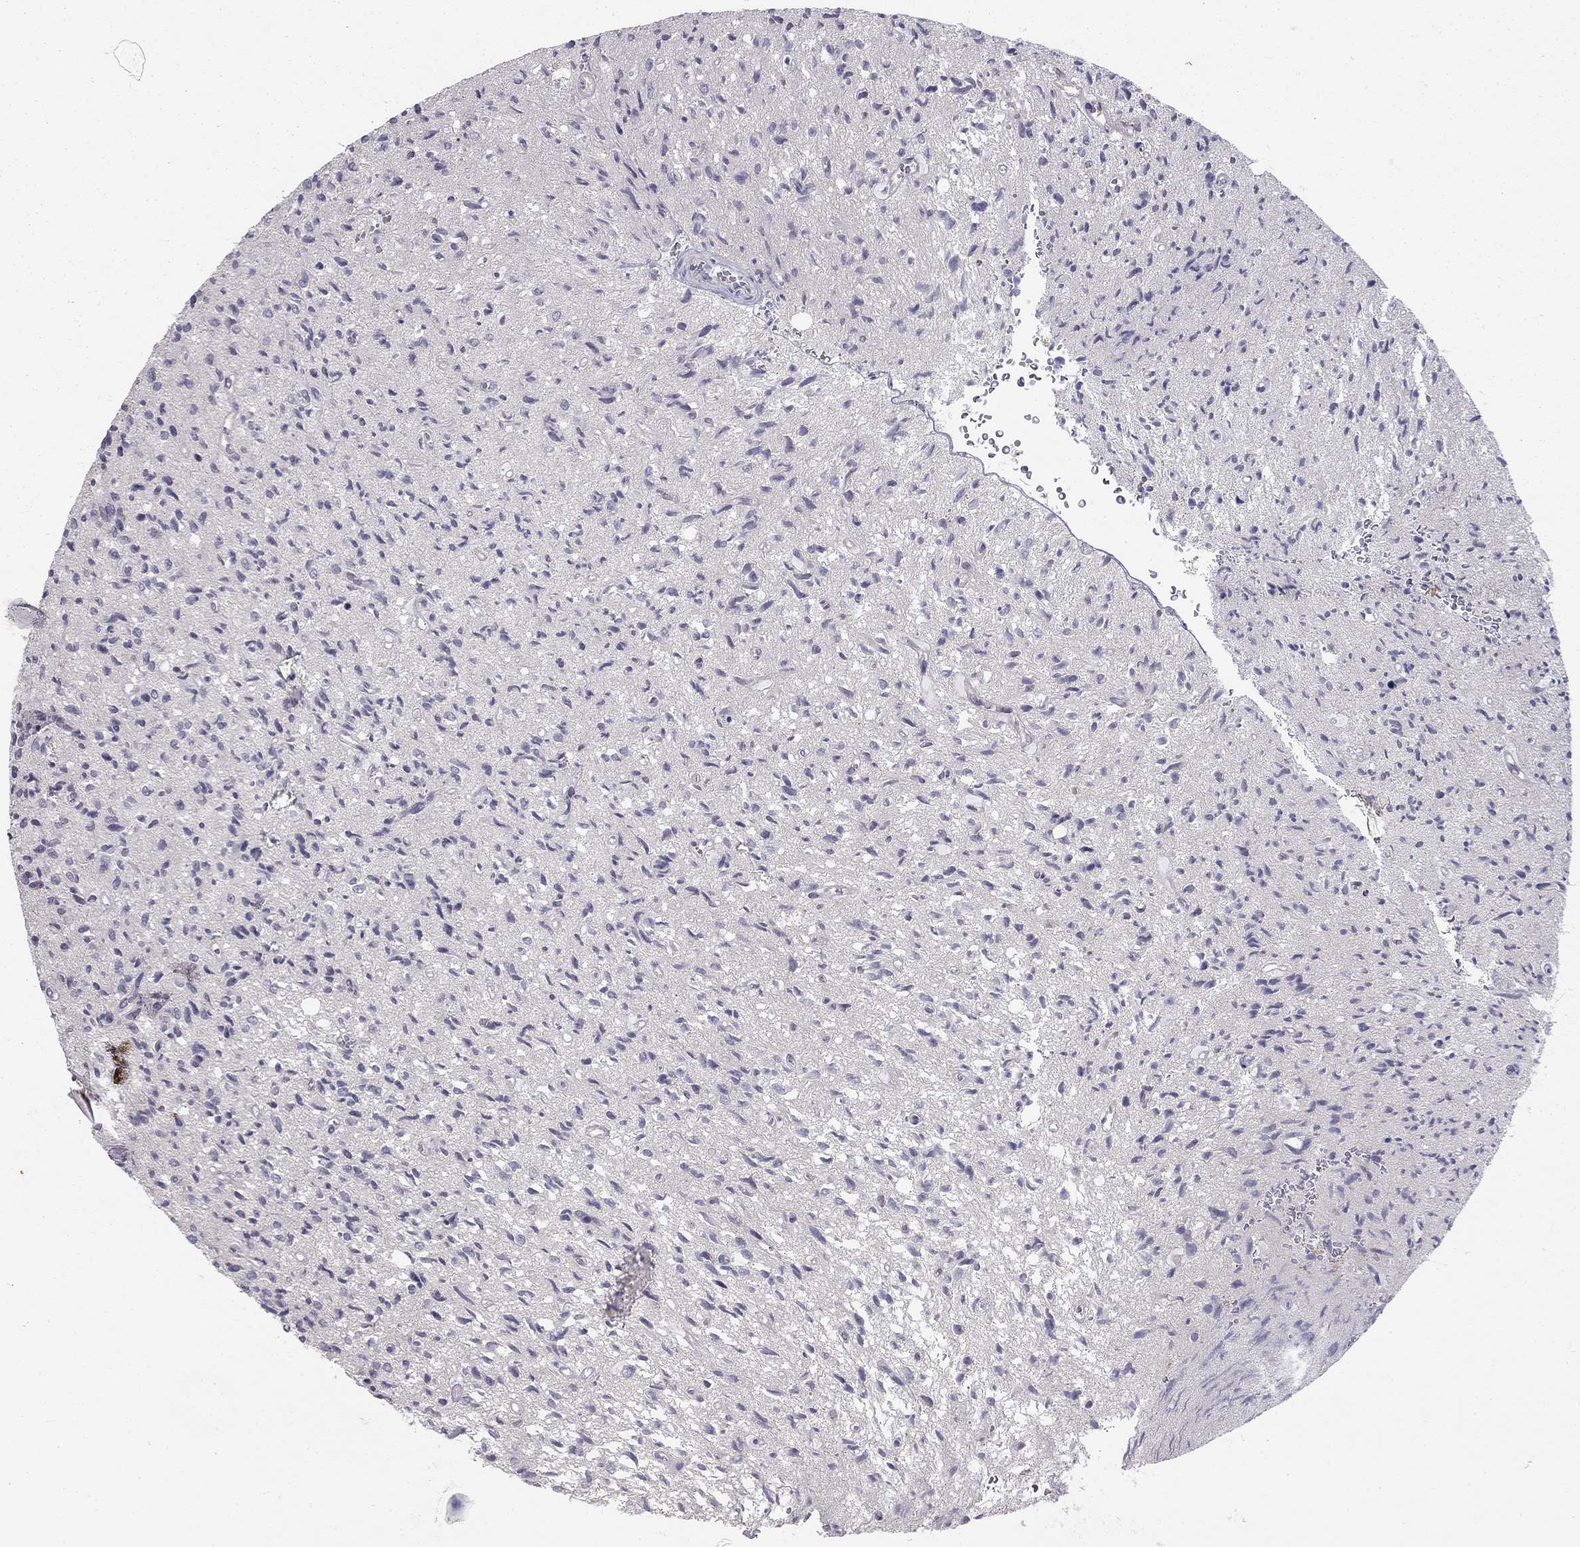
{"staining": {"intensity": "negative", "quantity": "none", "location": "none"}, "tissue": "glioma", "cell_type": "Tumor cells", "image_type": "cancer", "snomed": [{"axis": "morphology", "description": "Glioma, malignant, High grade"}, {"axis": "topography", "description": "Brain"}], "caption": "Tumor cells are negative for protein expression in human malignant glioma (high-grade).", "gene": "STXBP6", "patient": {"sex": "male", "age": 64}}